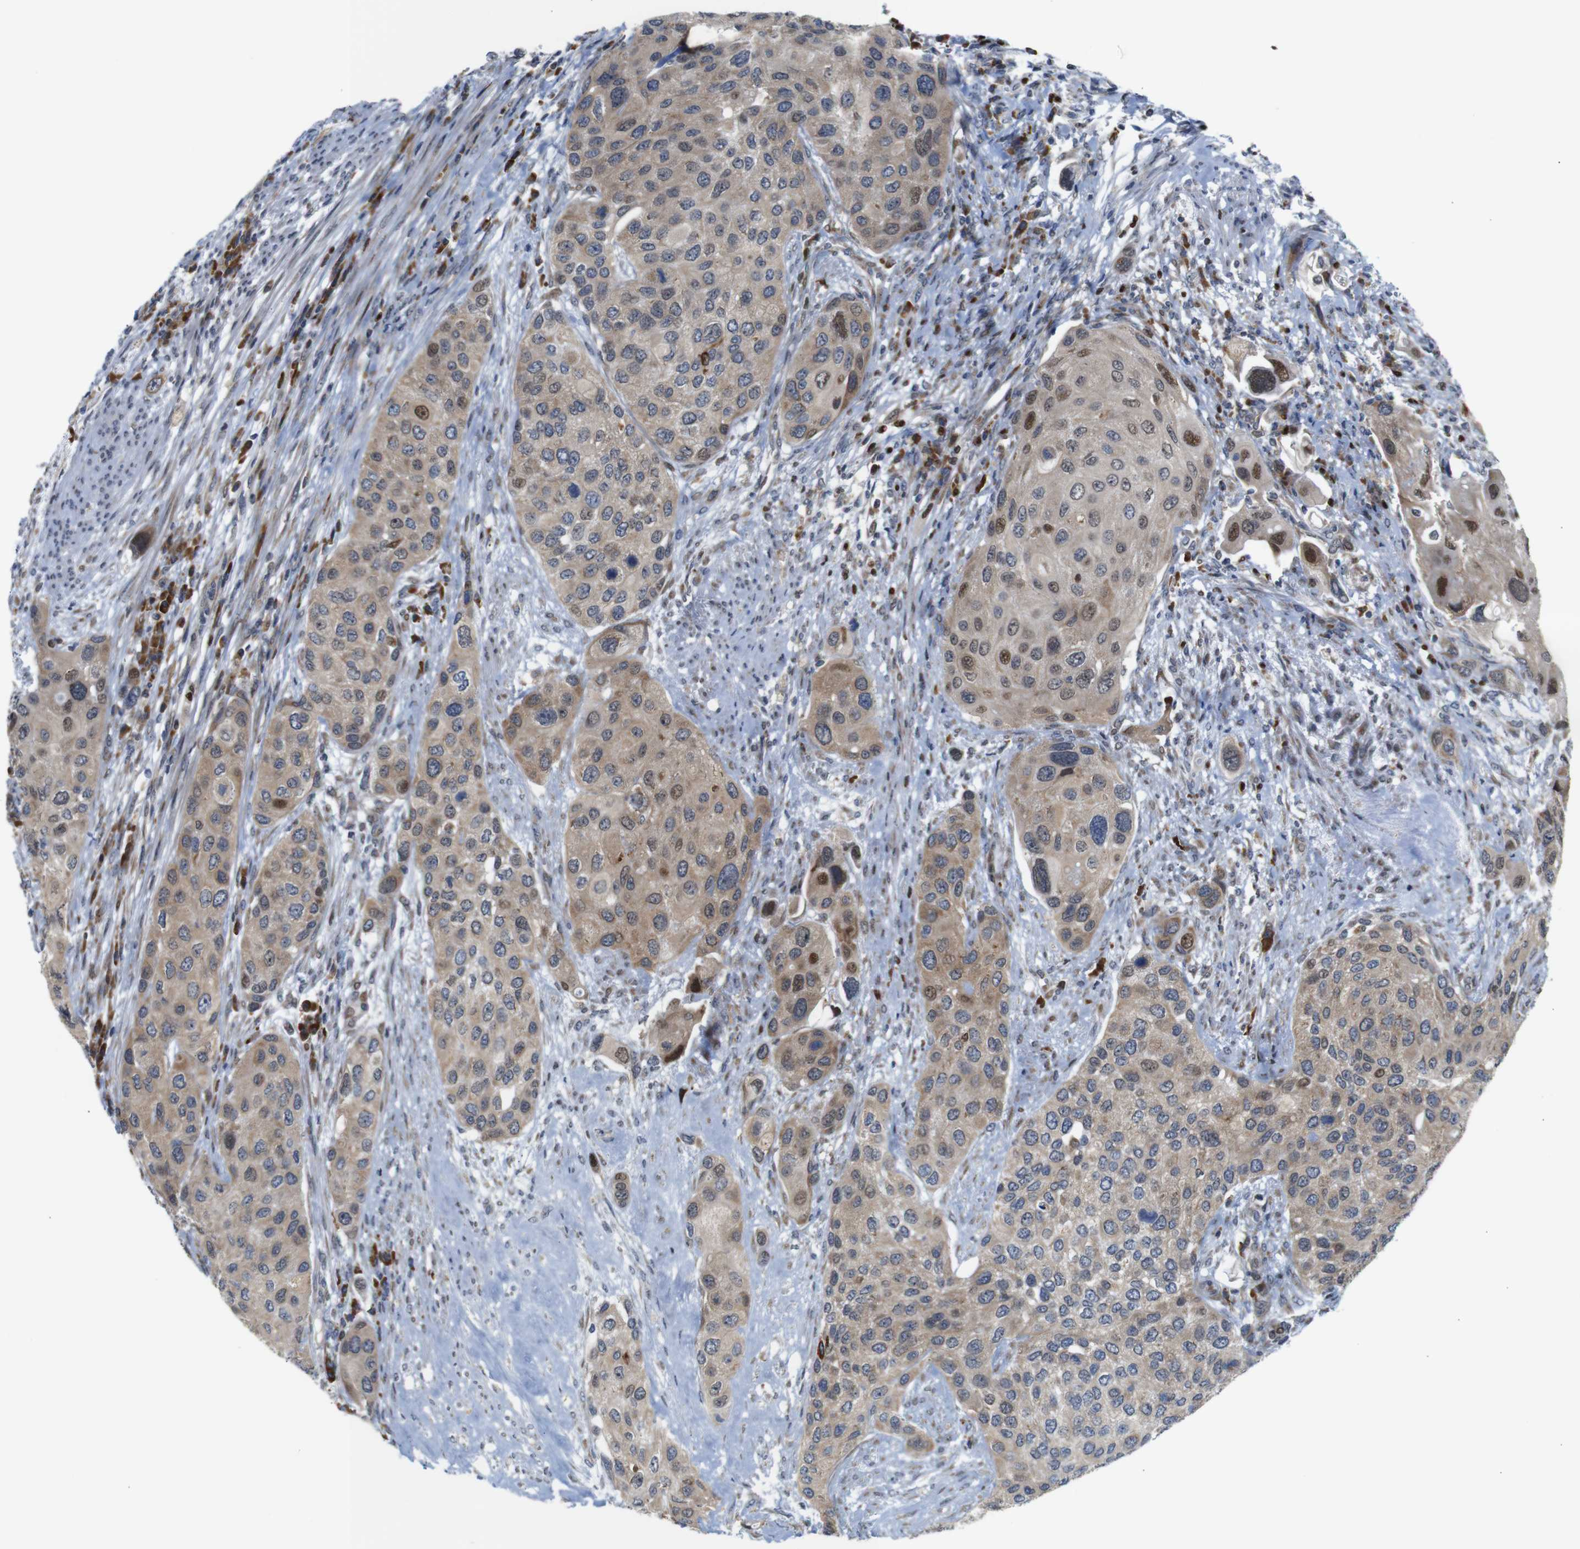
{"staining": {"intensity": "weak", "quantity": ">75%", "location": "cytoplasmic/membranous,nuclear"}, "tissue": "urothelial cancer", "cell_type": "Tumor cells", "image_type": "cancer", "snomed": [{"axis": "morphology", "description": "Urothelial carcinoma, High grade"}, {"axis": "topography", "description": "Urinary bladder"}], "caption": "Urothelial cancer stained for a protein (brown) shows weak cytoplasmic/membranous and nuclear positive expression in about >75% of tumor cells.", "gene": "PTPN1", "patient": {"sex": "female", "age": 56}}